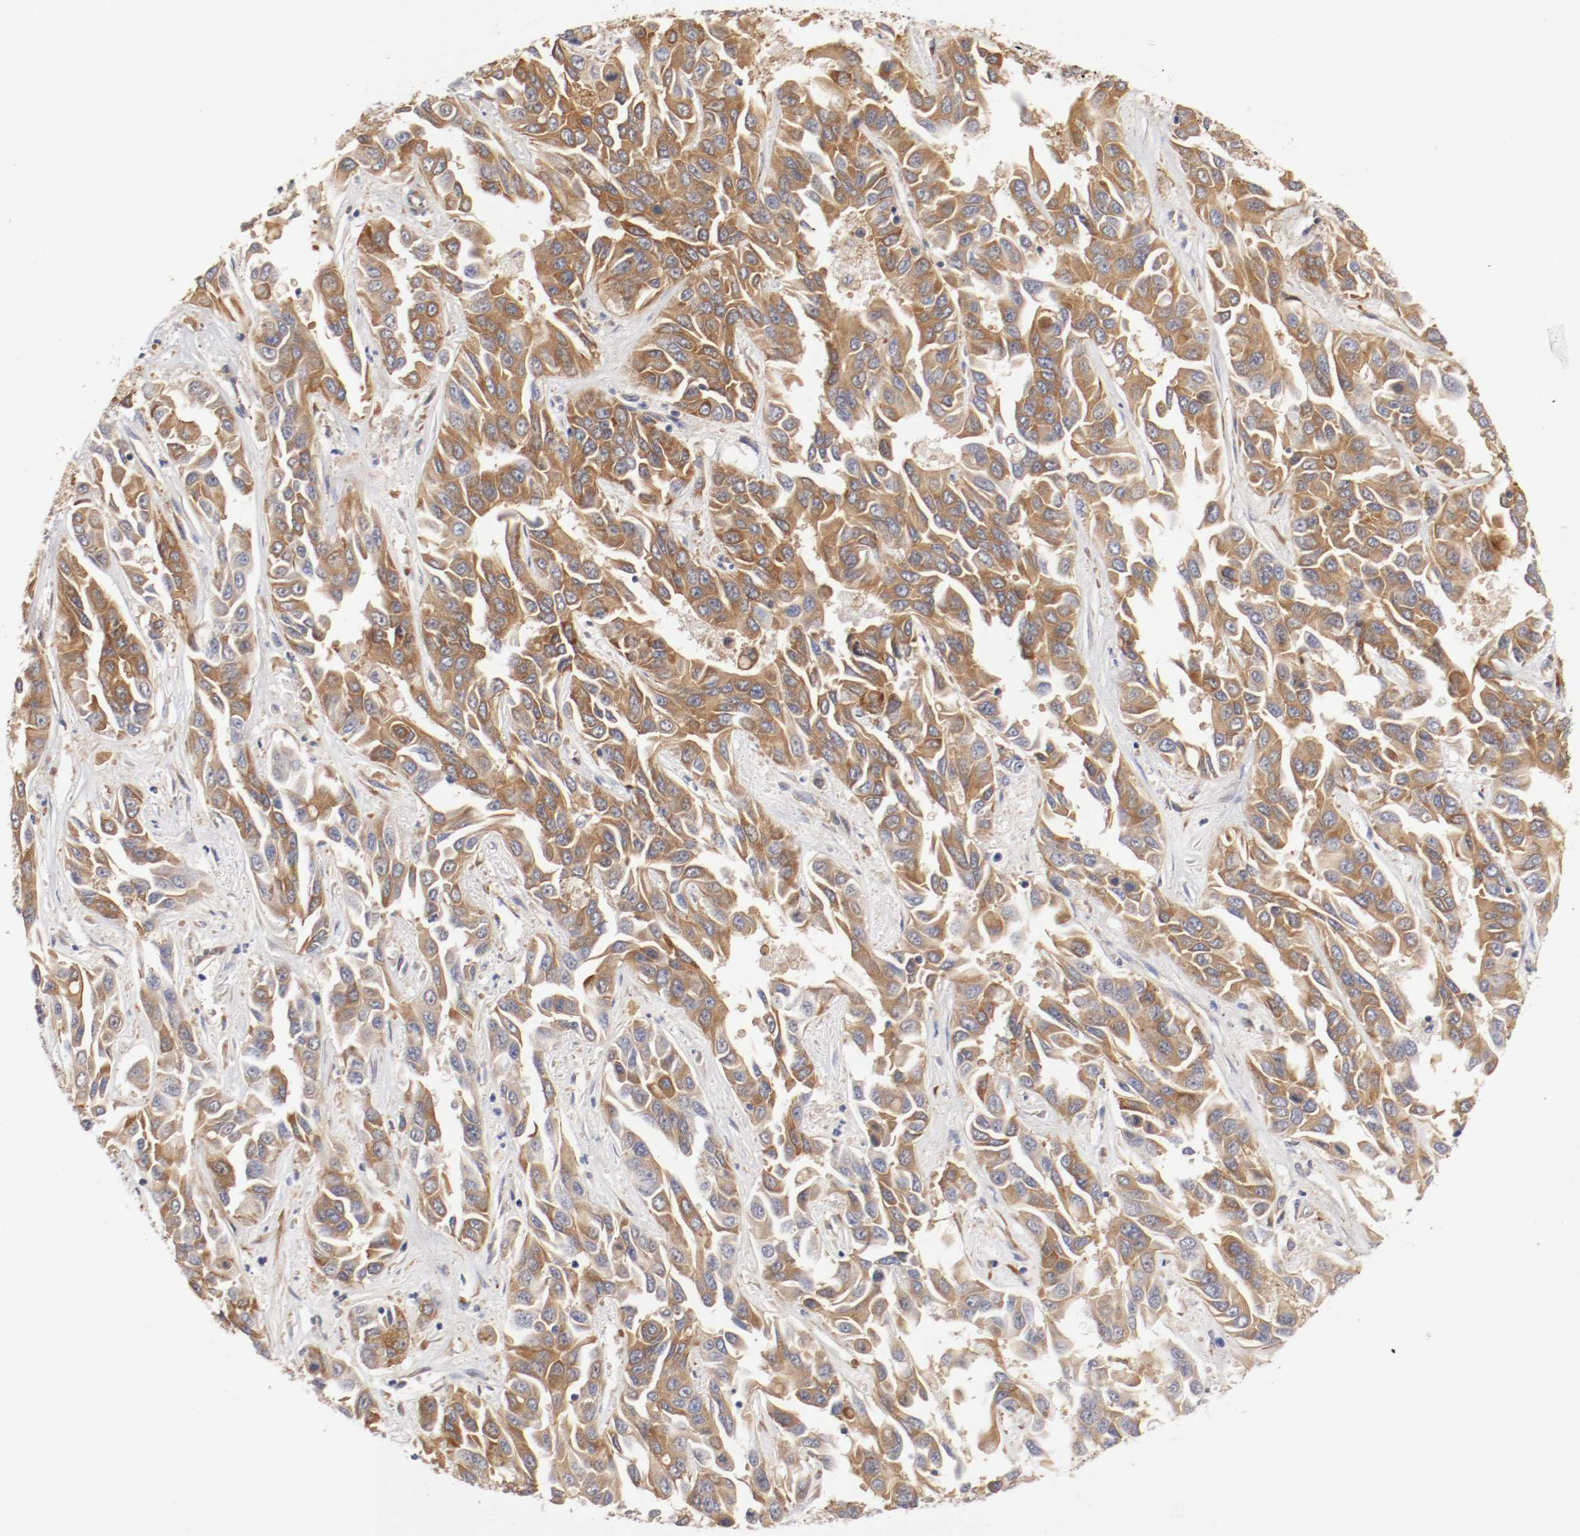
{"staining": {"intensity": "moderate", "quantity": ">75%", "location": "cytoplasmic/membranous"}, "tissue": "liver cancer", "cell_type": "Tumor cells", "image_type": "cancer", "snomed": [{"axis": "morphology", "description": "Cholangiocarcinoma"}, {"axis": "topography", "description": "Liver"}], "caption": "Immunohistochemistry (IHC) micrograph of human liver cancer stained for a protein (brown), which shows medium levels of moderate cytoplasmic/membranous staining in approximately >75% of tumor cells.", "gene": "FKBP3", "patient": {"sex": "female", "age": 52}}